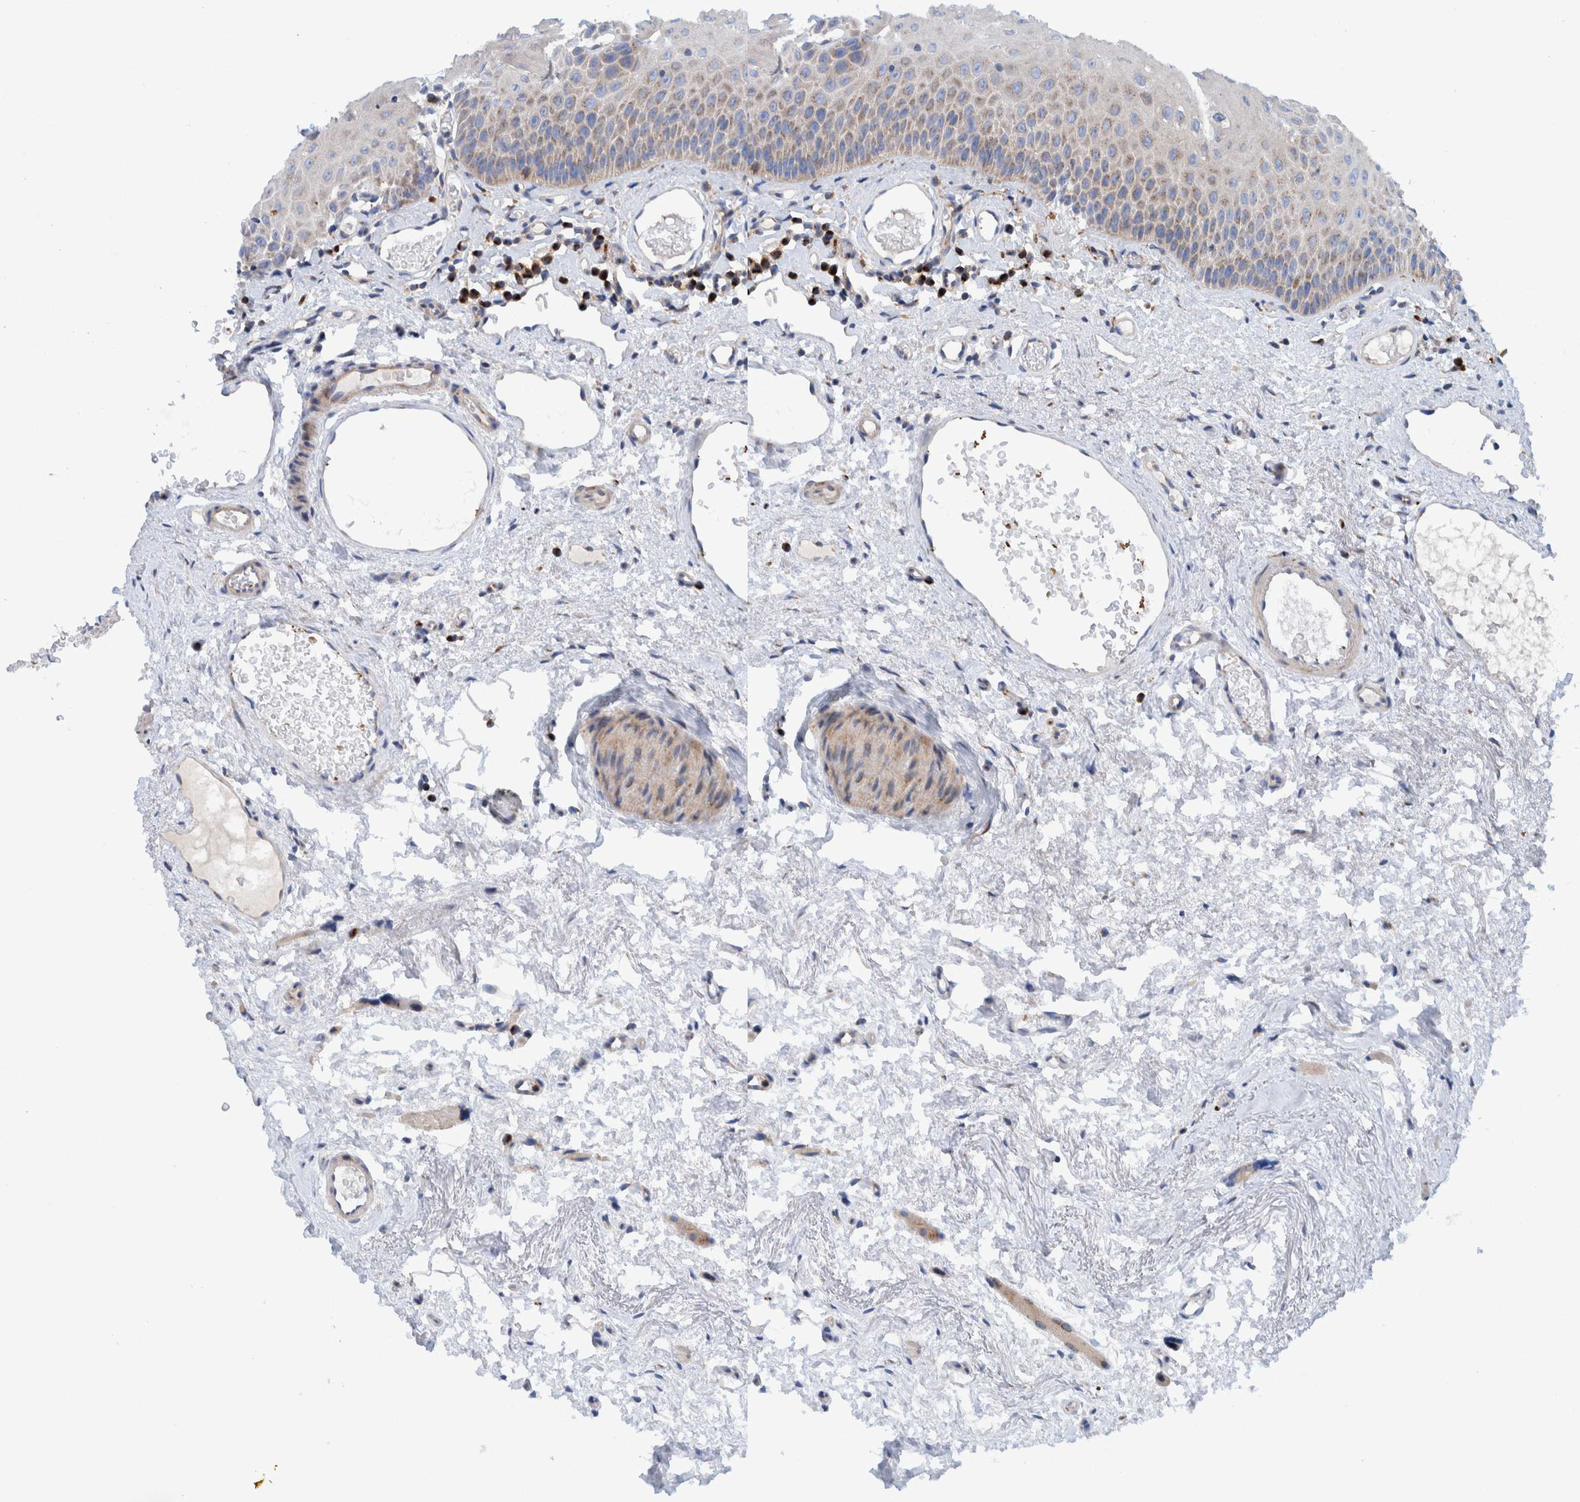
{"staining": {"intensity": "moderate", "quantity": "<25%", "location": "cytoplasmic/membranous"}, "tissue": "oral mucosa", "cell_type": "Squamous epithelial cells", "image_type": "normal", "snomed": [{"axis": "morphology", "description": "Normal tissue, NOS"}, {"axis": "topography", "description": "Skeletal muscle"}, {"axis": "topography", "description": "Oral tissue"}, {"axis": "topography", "description": "Peripheral nerve tissue"}], "caption": "Protein expression analysis of normal human oral mucosa reveals moderate cytoplasmic/membranous positivity in approximately <25% of squamous epithelial cells. (DAB (3,3'-diaminobenzidine) = brown stain, brightfield microscopy at high magnification).", "gene": "TRIM58", "patient": {"sex": "female", "age": 84}}